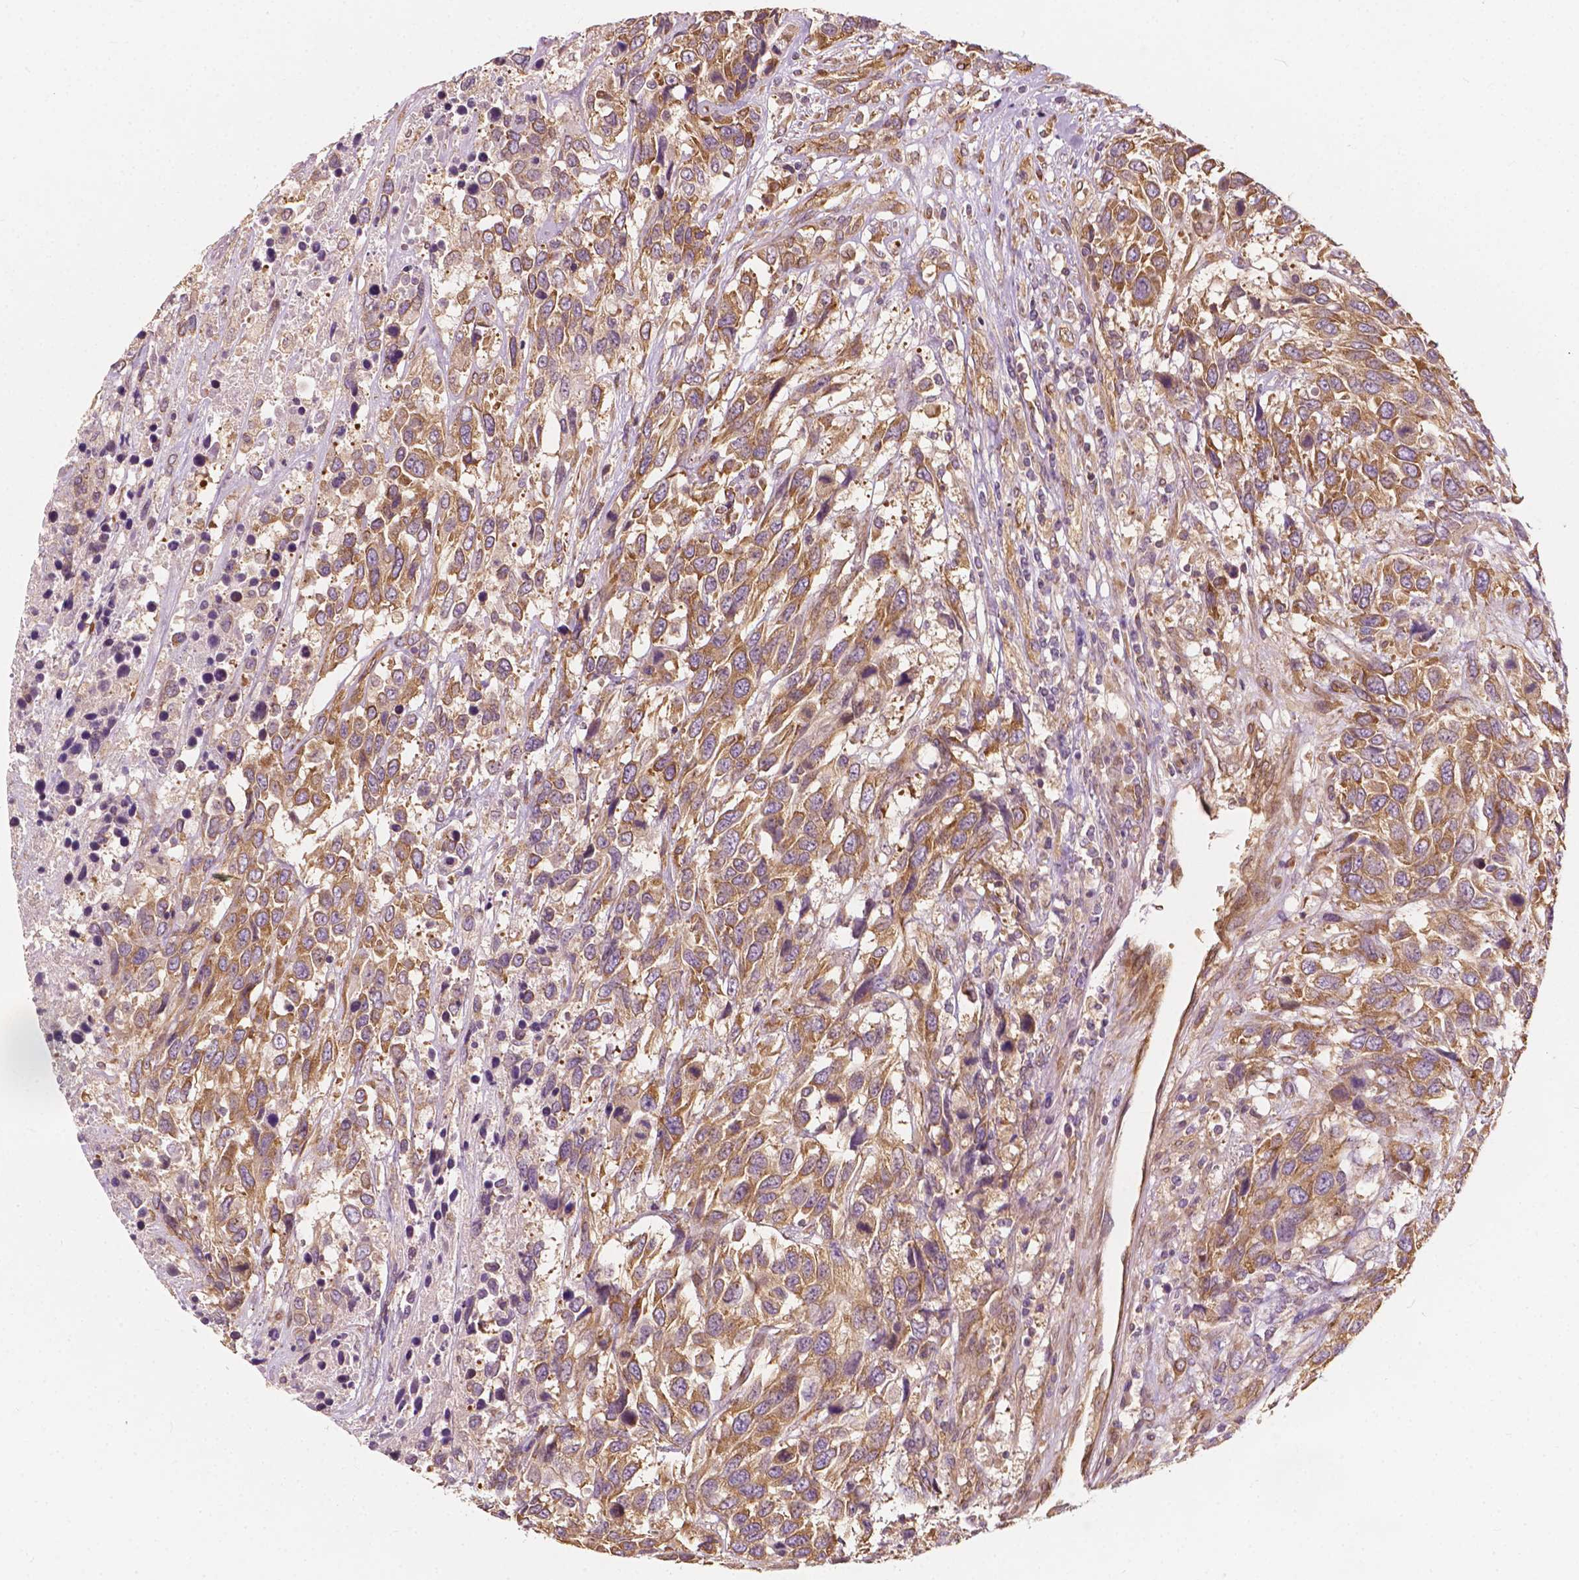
{"staining": {"intensity": "moderate", "quantity": ">75%", "location": "cytoplasmic/membranous"}, "tissue": "urothelial cancer", "cell_type": "Tumor cells", "image_type": "cancer", "snomed": [{"axis": "morphology", "description": "Urothelial carcinoma, High grade"}, {"axis": "topography", "description": "Urinary bladder"}], "caption": "A photomicrograph showing moderate cytoplasmic/membranous expression in about >75% of tumor cells in high-grade urothelial carcinoma, as visualized by brown immunohistochemical staining.", "gene": "G3BP1", "patient": {"sex": "female", "age": 70}}